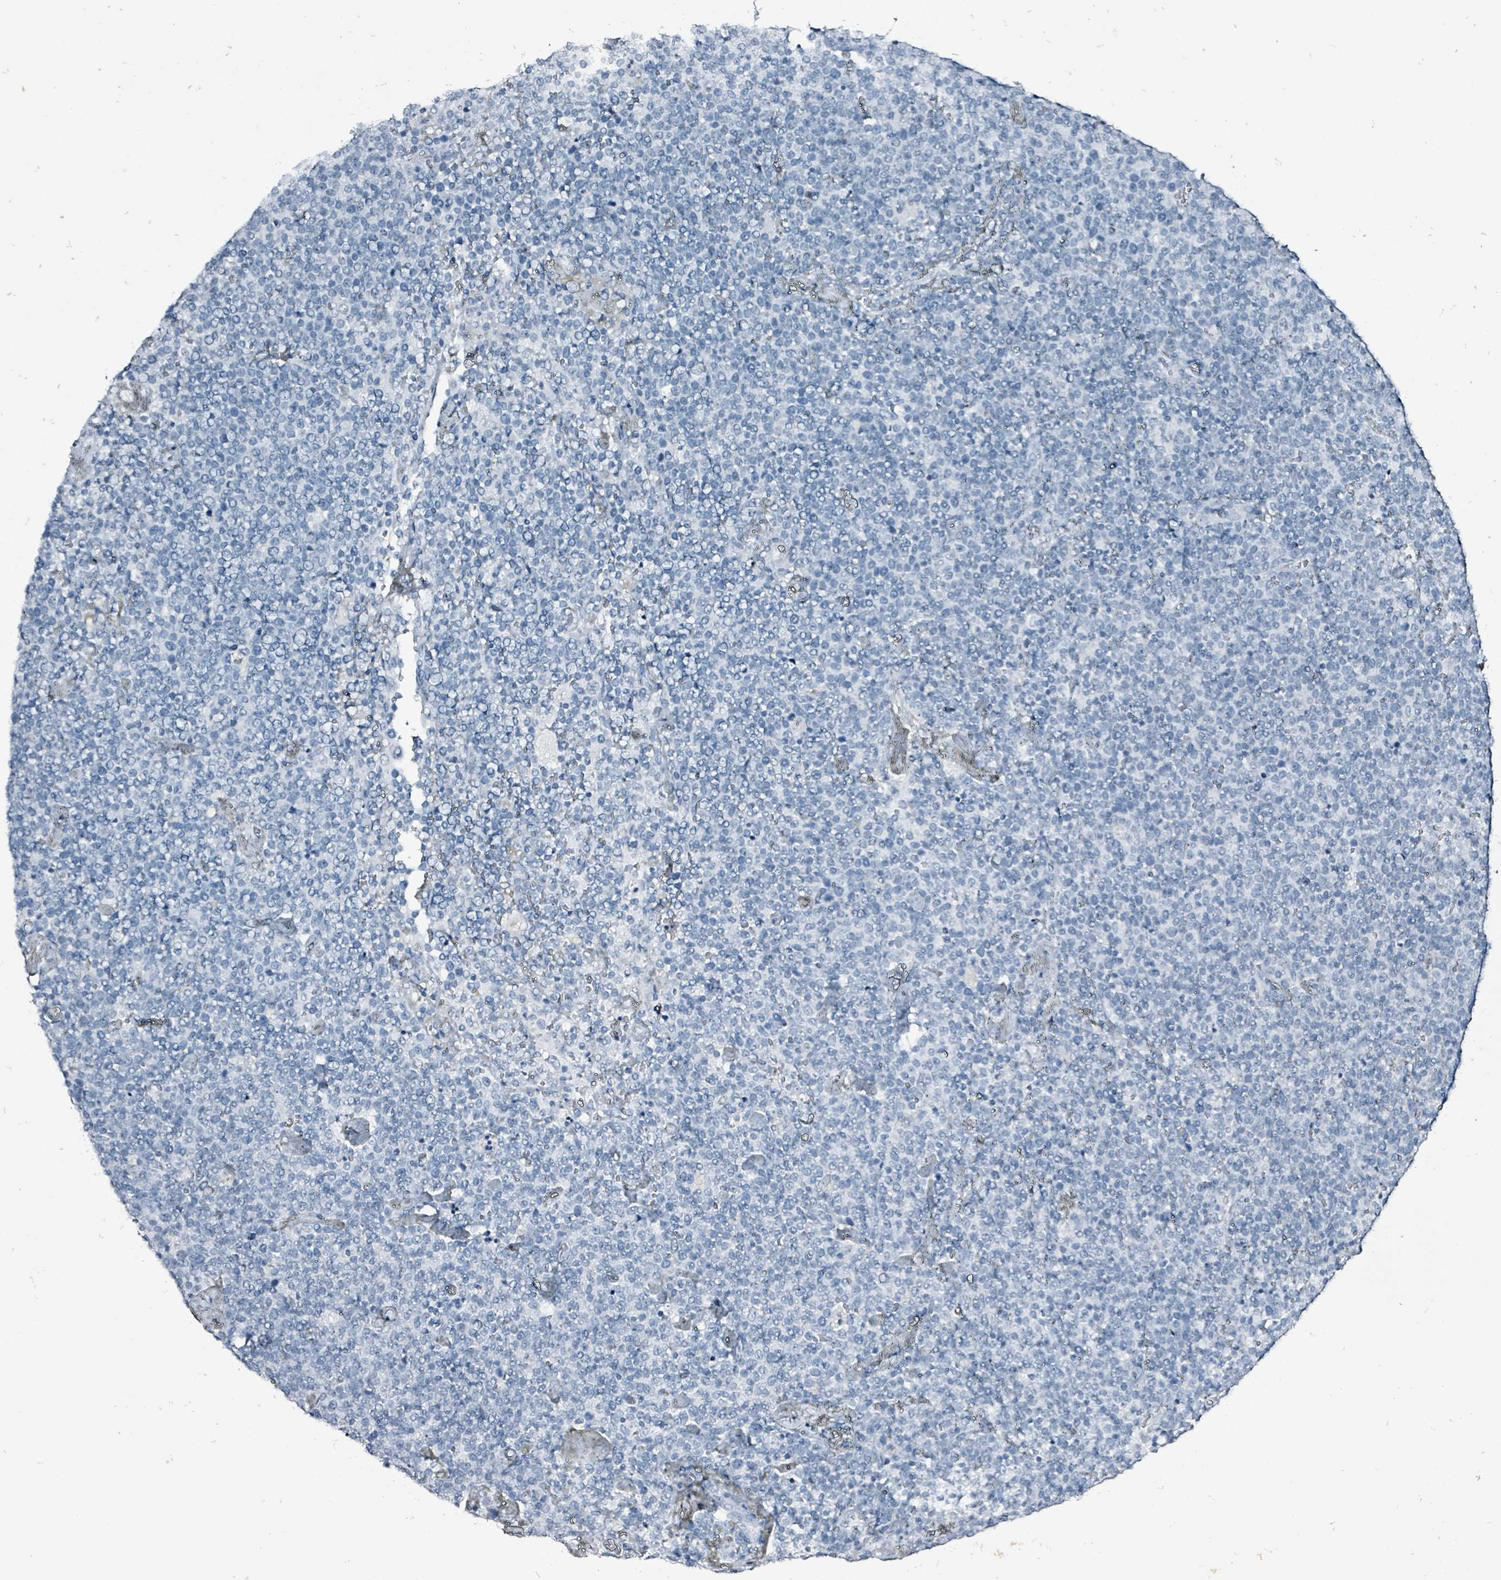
{"staining": {"intensity": "negative", "quantity": "none", "location": "none"}, "tissue": "lymphoma", "cell_type": "Tumor cells", "image_type": "cancer", "snomed": [{"axis": "morphology", "description": "Malignant lymphoma, non-Hodgkin's type, High grade"}, {"axis": "topography", "description": "Lymph node"}], "caption": "An image of human lymphoma is negative for staining in tumor cells.", "gene": "CA9", "patient": {"sex": "male", "age": 61}}